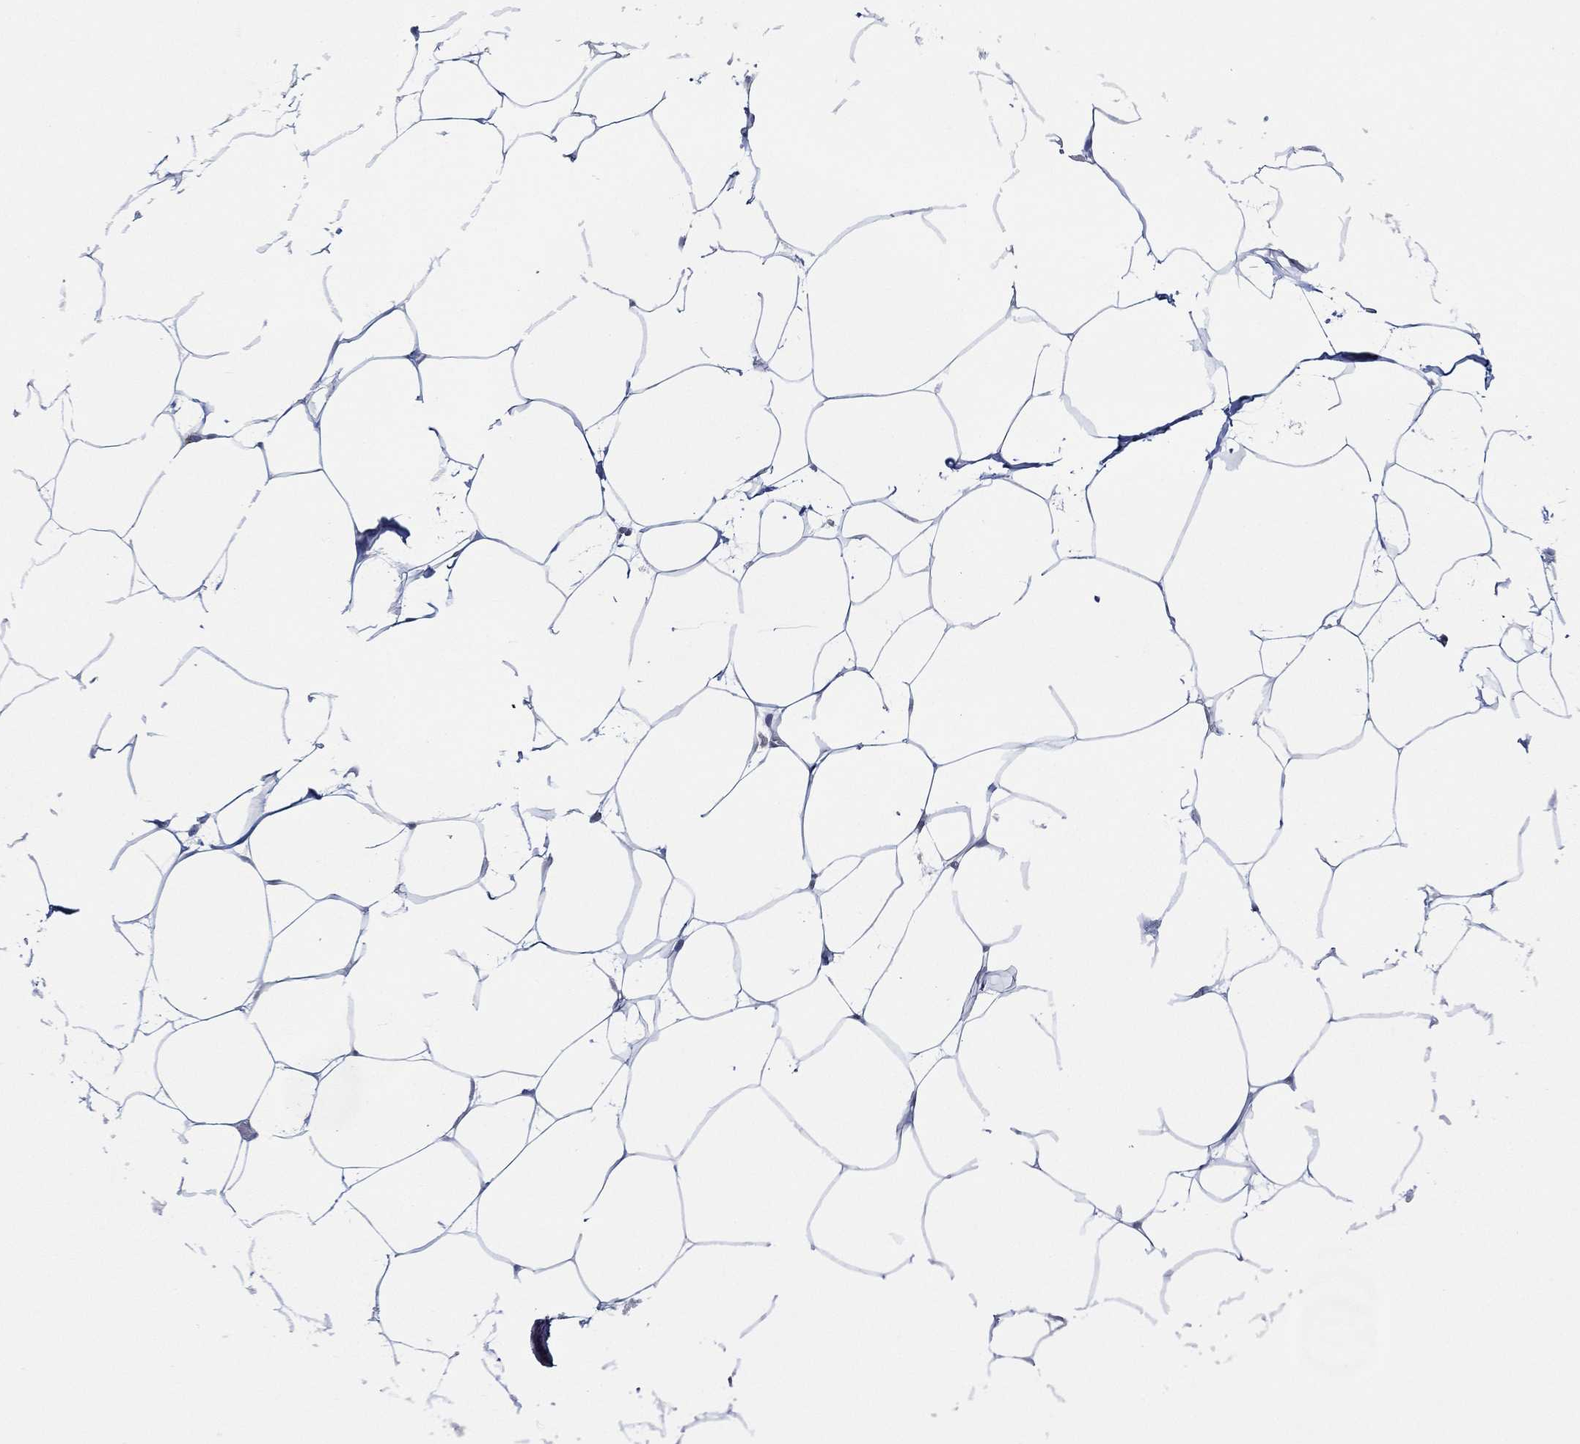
{"staining": {"intensity": "negative", "quantity": "none", "location": "none"}, "tissue": "breast", "cell_type": "Adipocytes", "image_type": "normal", "snomed": [{"axis": "morphology", "description": "Normal tissue, NOS"}, {"axis": "topography", "description": "Breast"}], "caption": "This is an immunohistochemistry histopathology image of benign human breast. There is no expression in adipocytes.", "gene": "GATA2", "patient": {"sex": "female", "age": 32}}